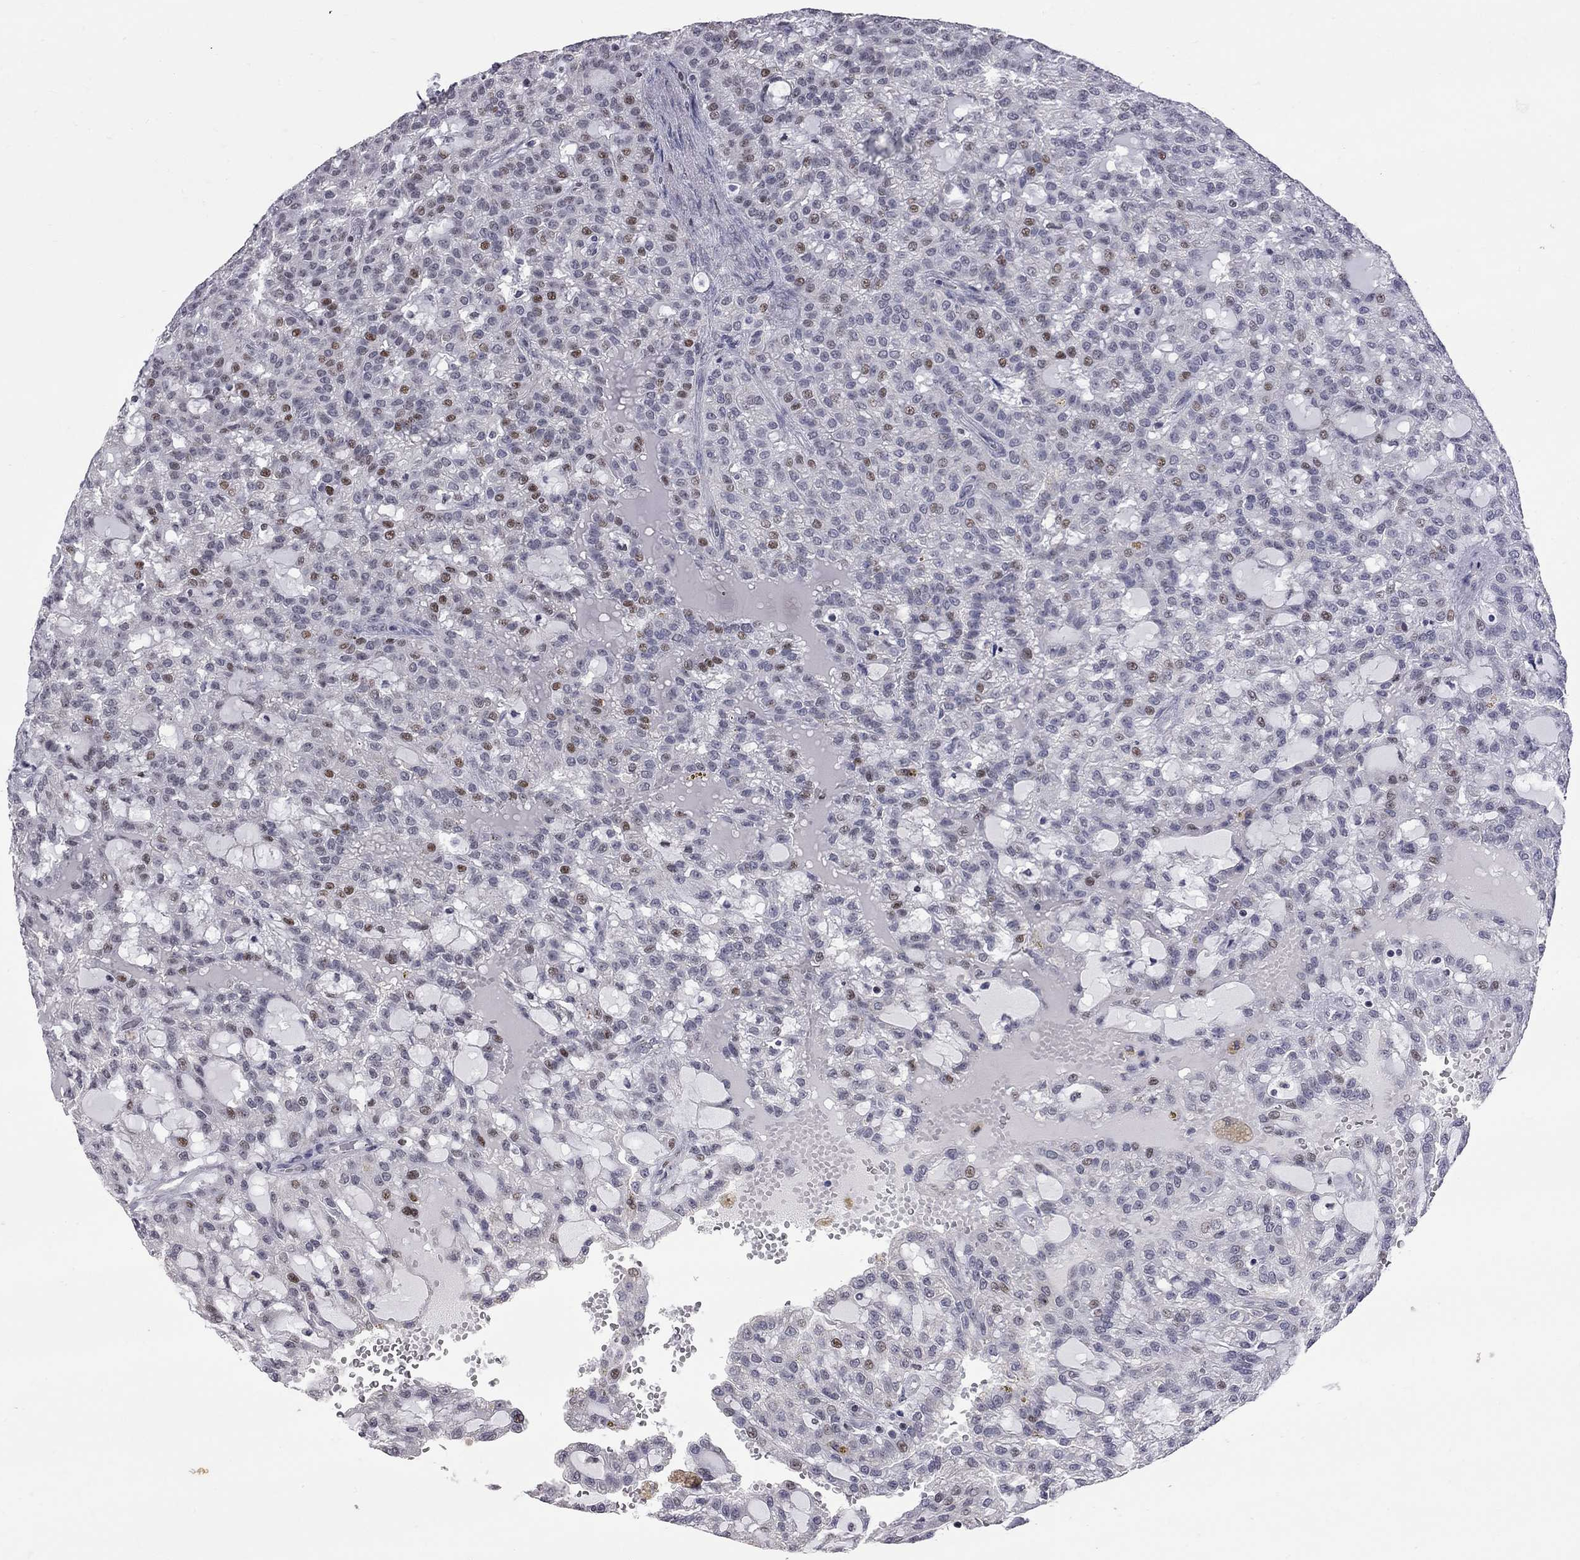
{"staining": {"intensity": "moderate", "quantity": "<25%", "location": "nuclear"}, "tissue": "renal cancer", "cell_type": "Tumor cells", "image_type": "cancer", "snomed": [{"axis": "morphology", "description": "Adenocarcinoma, NOS"}, {"axis": "topography", "description": "Kidney"}], "caption": "Brown immunohistochemical staining in adenocarcinoma (renal) reveals moderate nuclear expression in about <25% of tumor cells. (DAB = brown stain, brightfield microscopy at high magnification).", "gene": "ZNF154", "patient": {"sex": "male", "age": 63}}